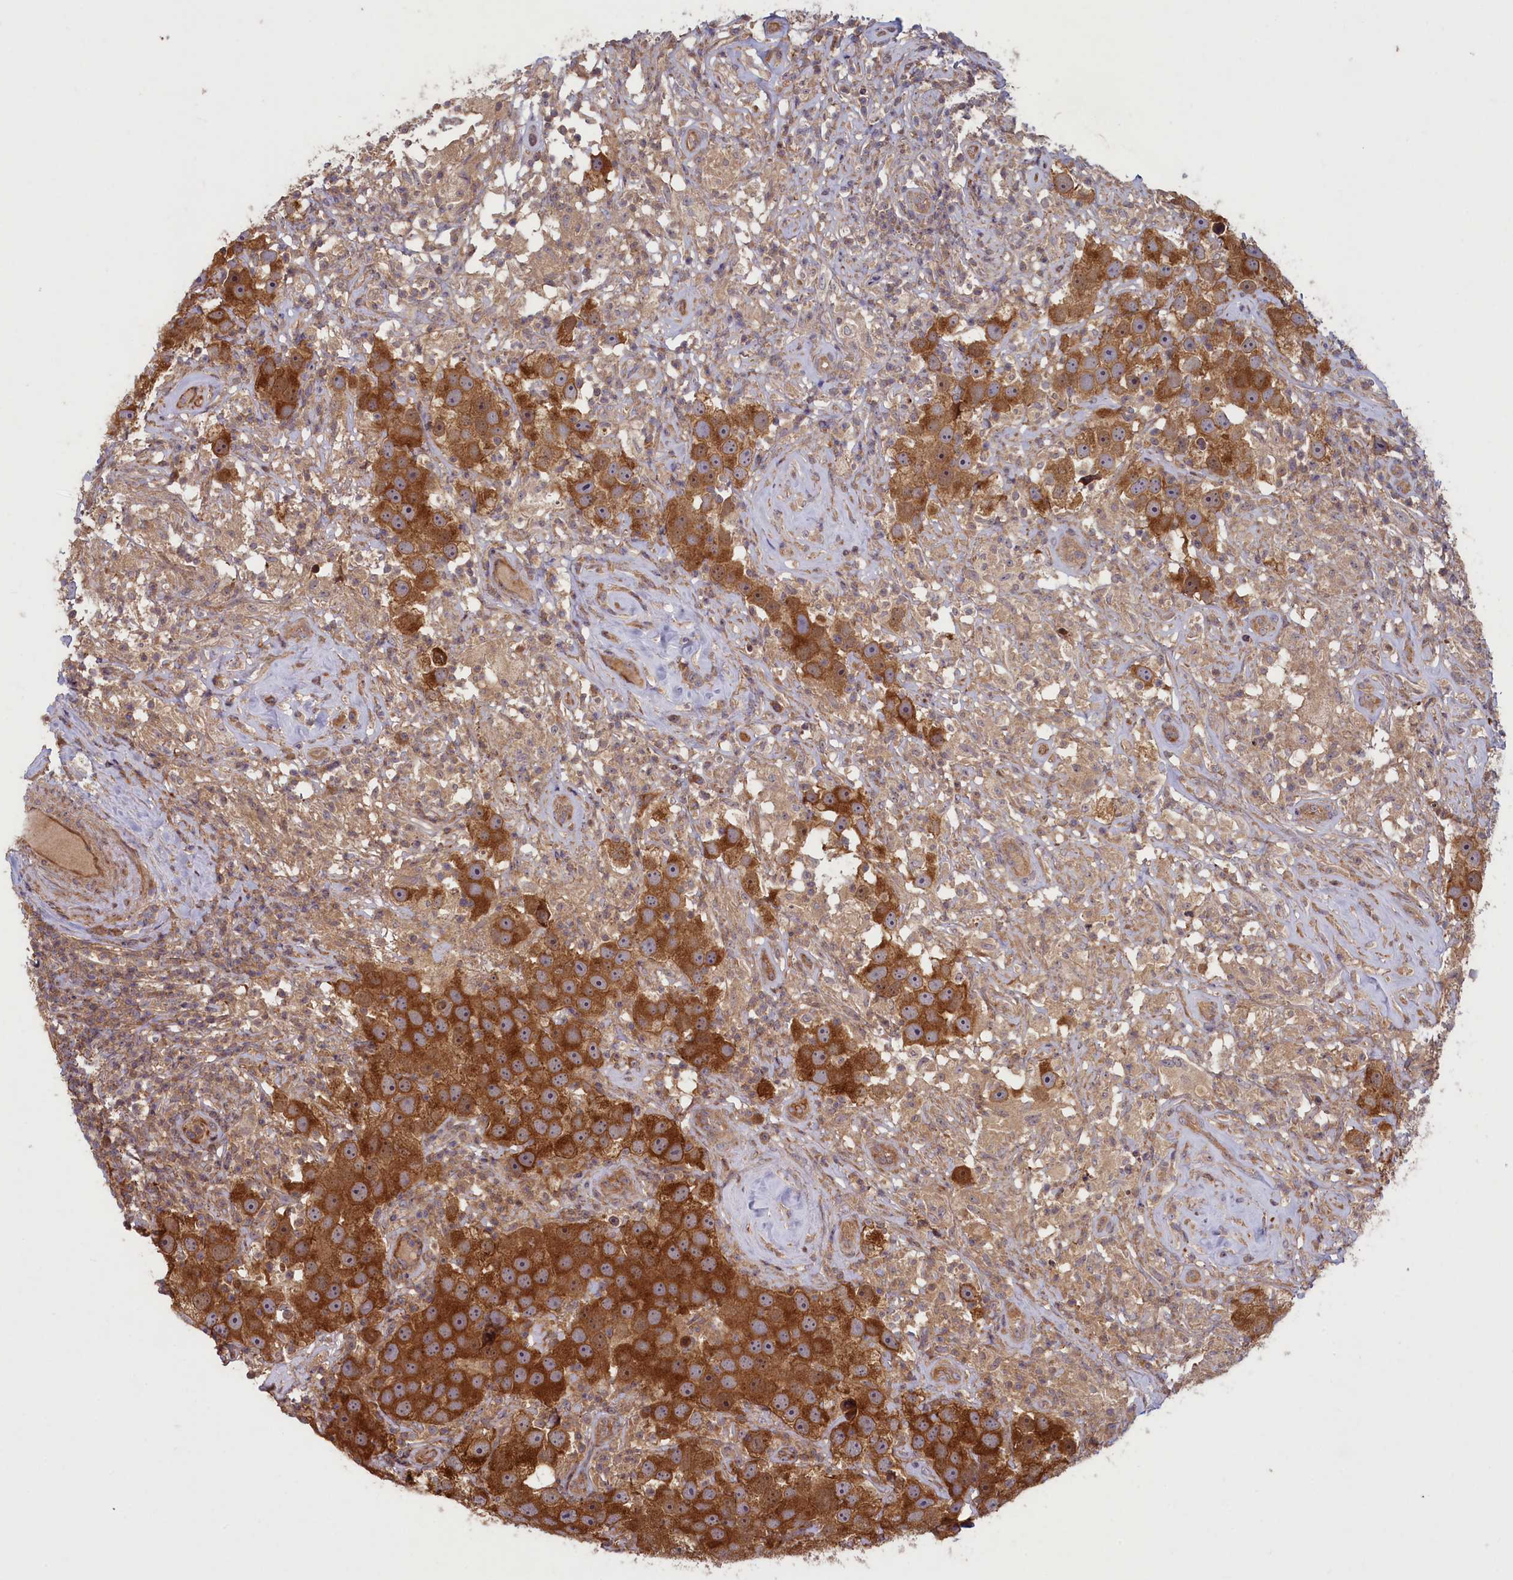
{"staining": {"intensity": "moderate", "quantity": ">75%", "location": "cytoplasmic/membranous,nuclear"}, "tissue": "testis cancer", "cell_type": "Tumor cells", "image_type": "cancer", "snomed": [{"axis": "morphology", "description": "Seminoma, NOS"}, {"axis": "topography", "description": "Testis"}], "caption": "About >75% of tumor cells in human testis seminoma display moderate cytoplasmic/membranous and nuclear protein expression as visualized by brown immunohistochemical staining.", "gene": "CIAO2B", "patient": {"sex": "male", "age": 49}}